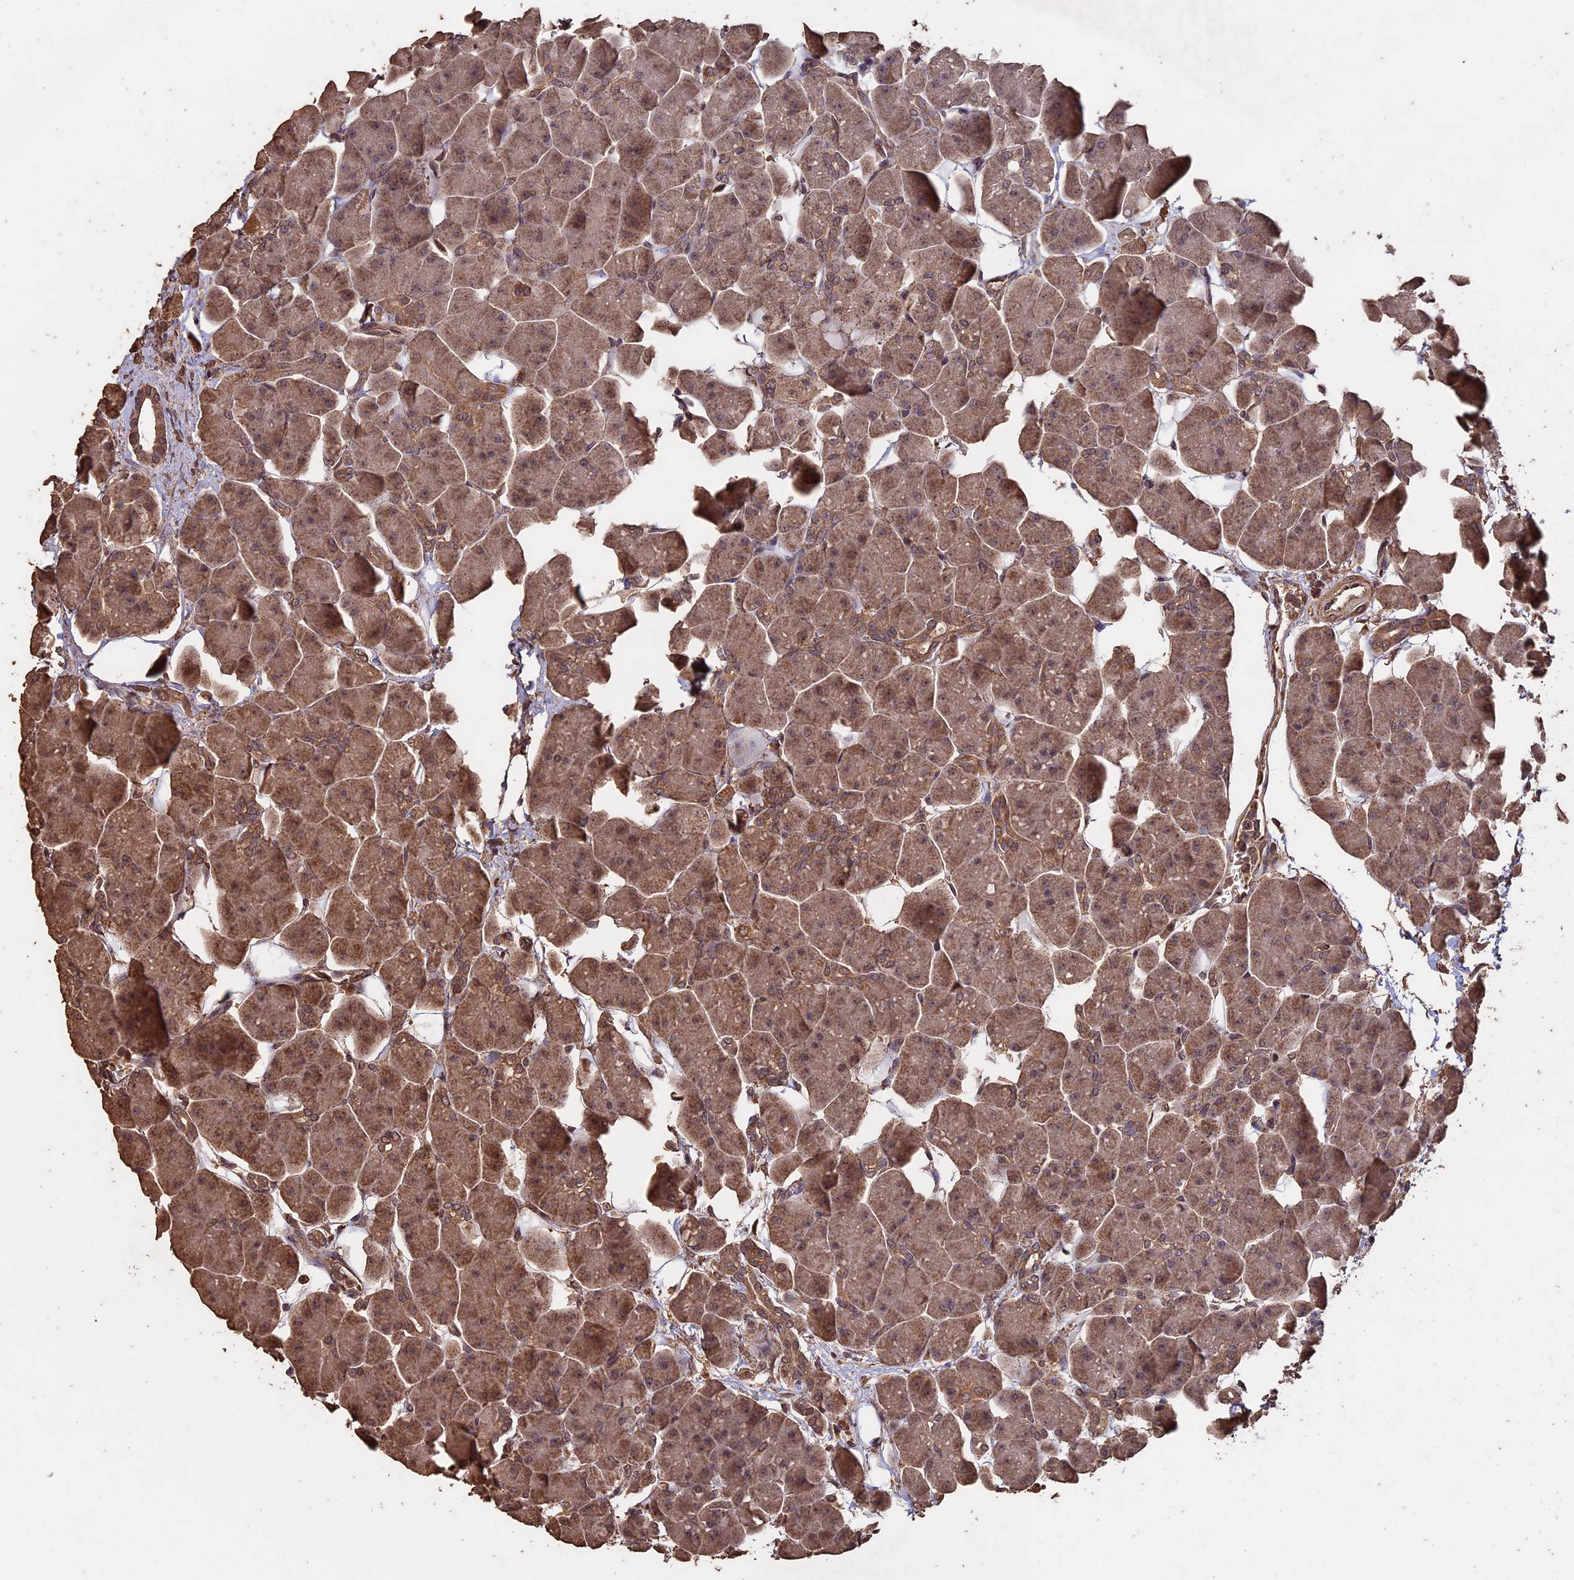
{"staining": {"intensity": "moderate", "quantity": "25%-75%", "location": "cytoplasmic/membranous"}, "tissue": "pancreas", "cell_type": "Exocrine glandular cells", "image_type": "normal", "snomed": [{"axis": "morphology", "description": "Normal tissue, NOS"}, {"axis": "topography", "description": "Pancreas"}], "caption": "Pancreas stained with a brown dye shows moderate cytoplasmic/membranous positive positivity in approximately 25%-75% of exocrine glandular cells.", "gene": "HUNK", "patient": {"sex": "male", "age": 66}}